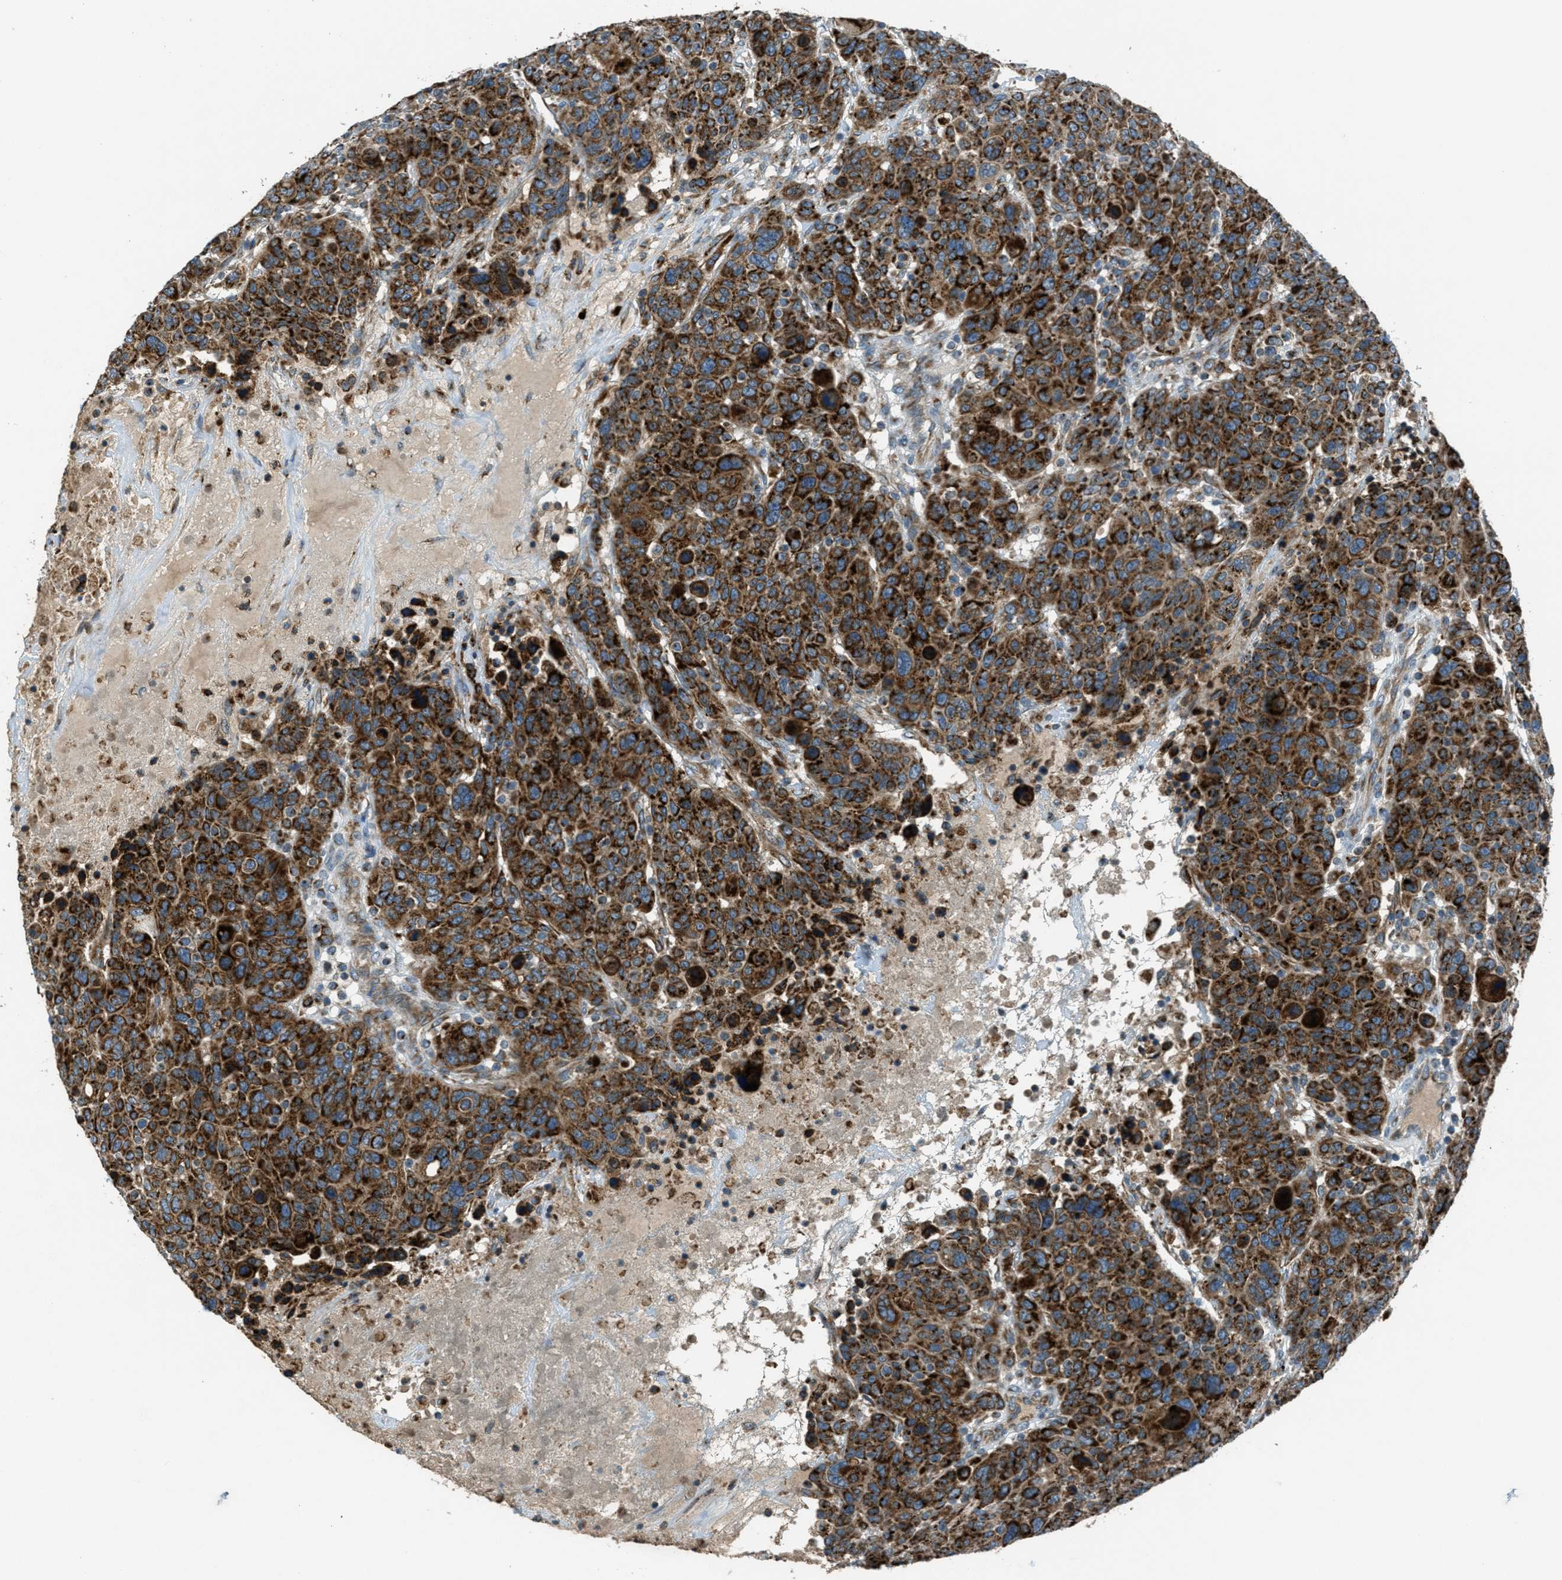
{"staining": {"intensity": "strong", "quantity": ">75%", "location": "cytoplasmic/membranous"}, "tissue": "breast cancer", "cell_type": "Tumor cells", "image_type": "cancer", "snomed": [{"axis": "morphology", "description": "Duct carcinoma"}, {"axis": "topography", "description": "Breast"}], "caption": "Breast cancer (infiltrating ductal carcinoma) stained for a protein (brown) exhibits strong cytoplasmic/membranous positive staining in approximately >75% of tumor cells.", "gene": "BCKDK", "patient": {"sex": "female", "age": 37}}